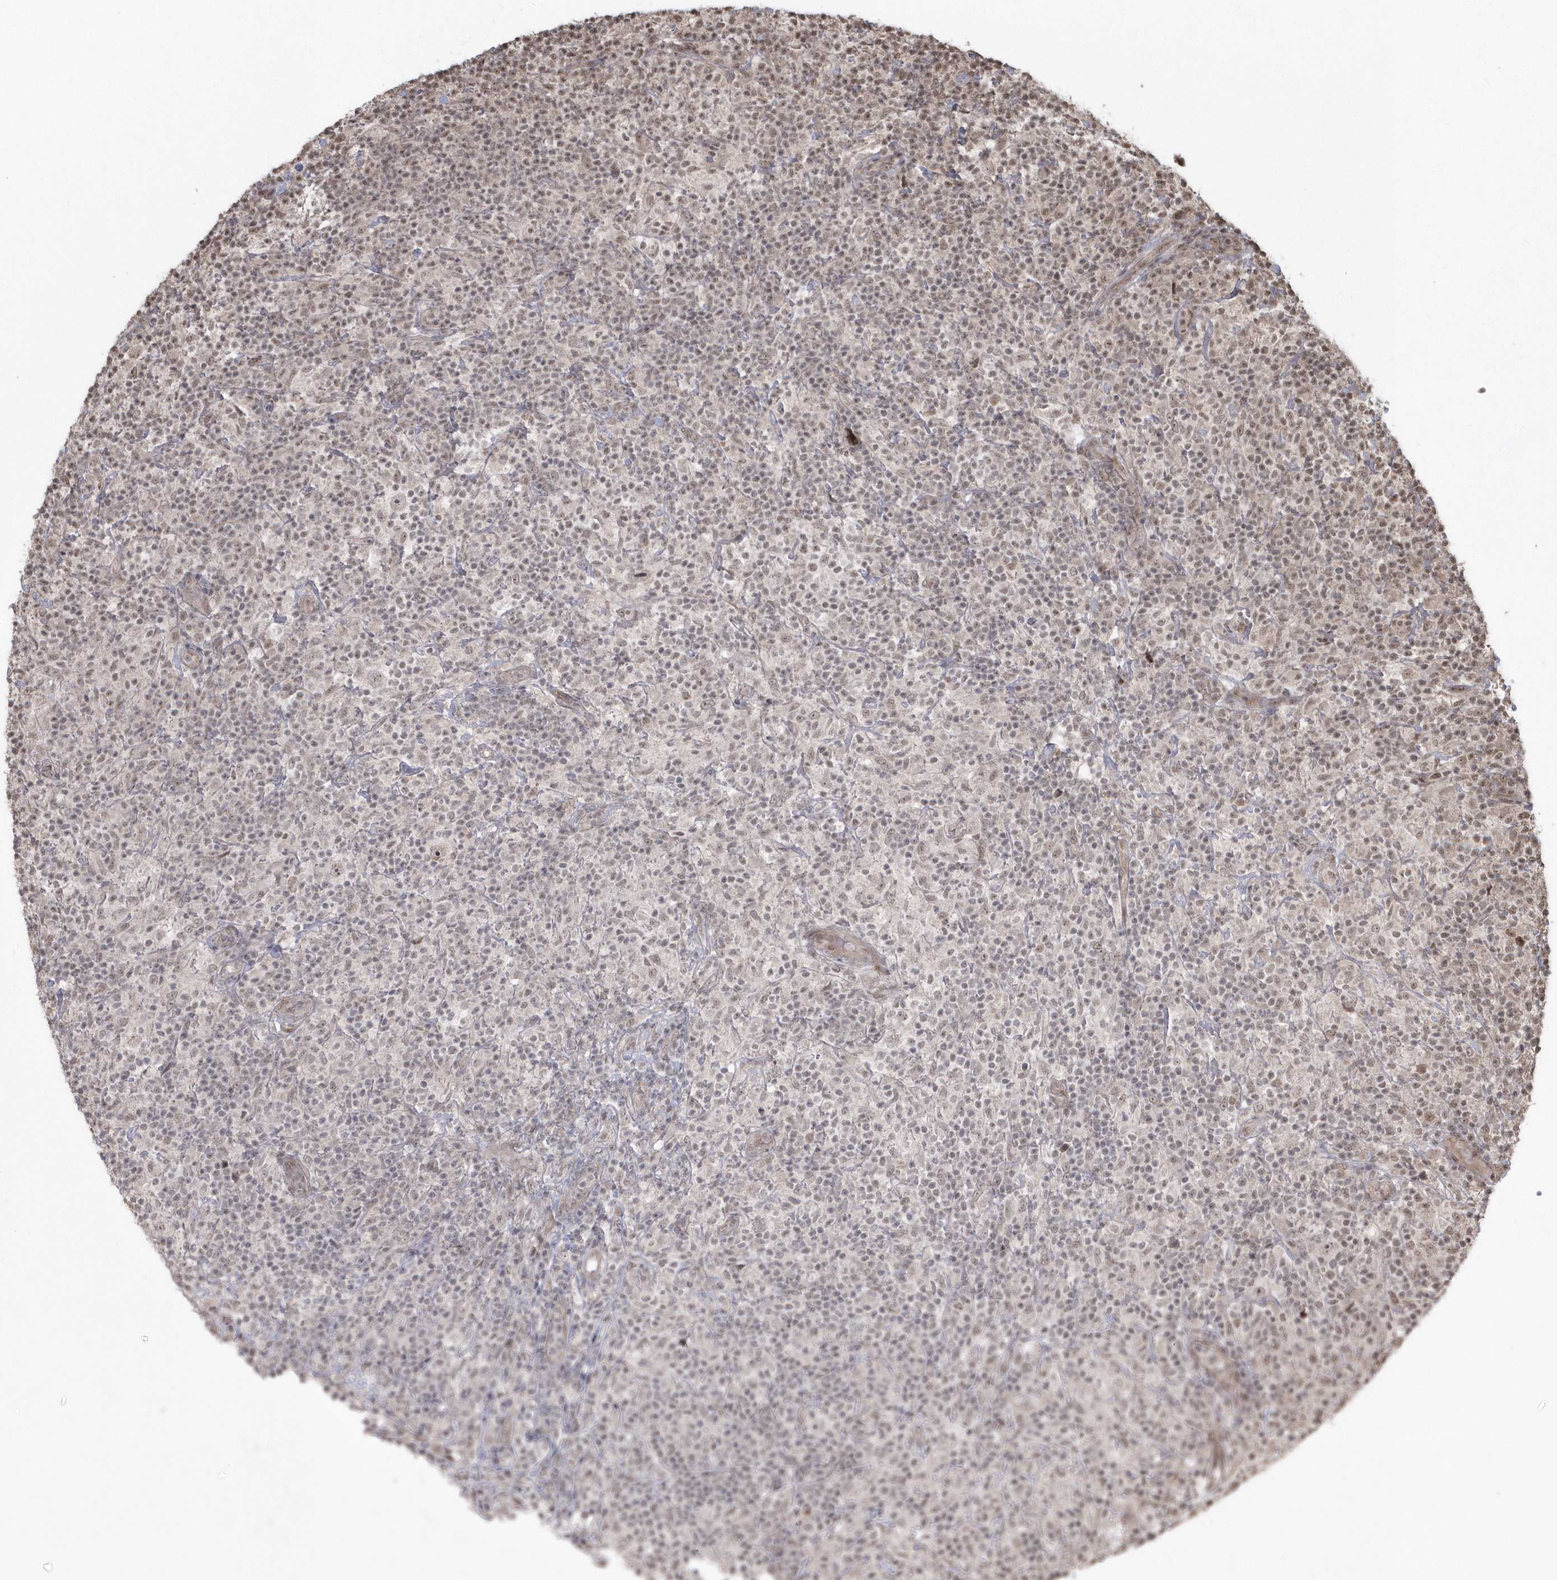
{"staining": {"intensity": "negative", "quantity": "none", "location": "none"}, "tissue": "lymphoma", "cell_type": "Tumor cells", "image_type": "cancer", "snomed": [{"axis": "morphology", "description": "Hodgkin's disease, NOS"}, {"axis": "topography", "description": "Lymph node"}], "caption": "Tumor cells show no significant positivity in lymphoma.", "gene": "EPB41L4A", "patient": {"sex": "male", "age": 70}}